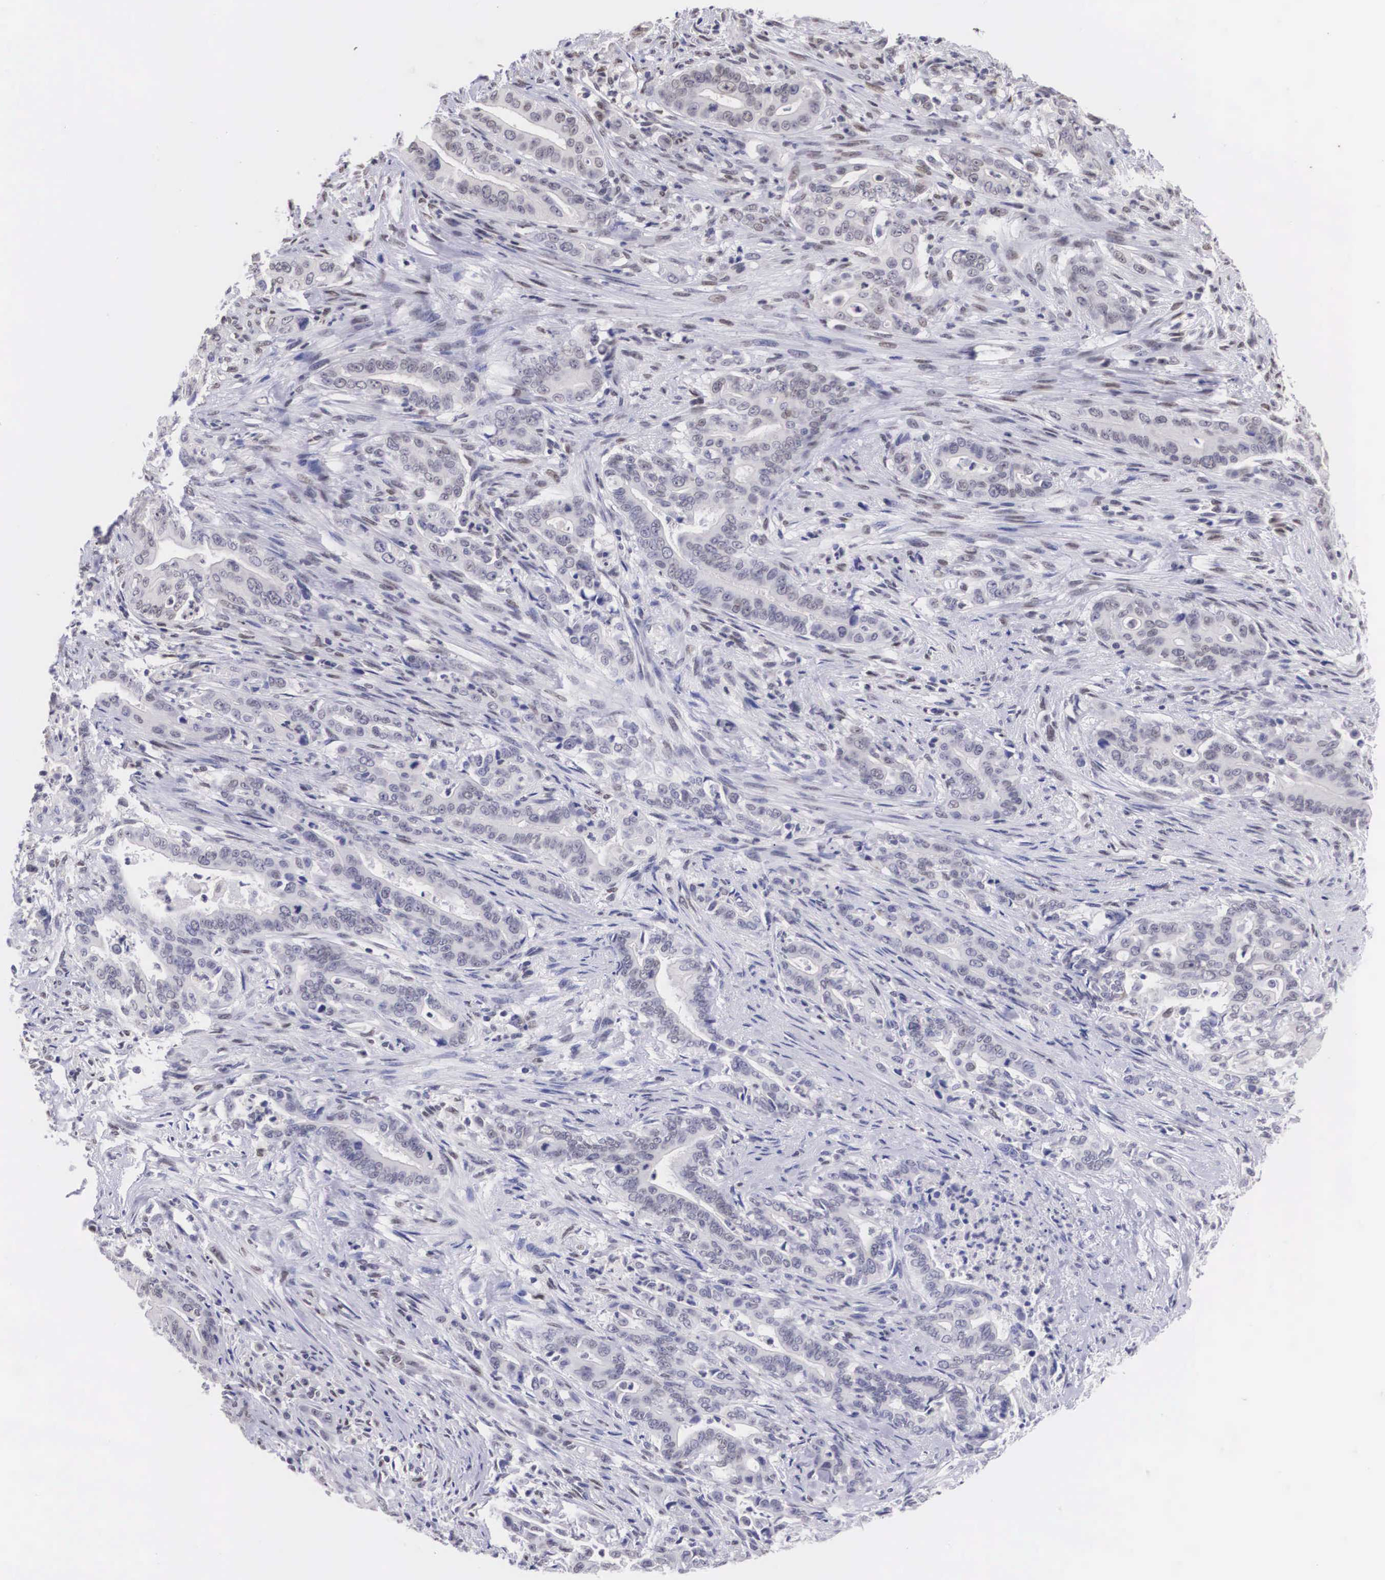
{"staining": {"intensity": "negative", "quantity": "none", "location": "none"}, "tissue": "stomach cancer", "cell_type": "Tumor cells", "image_type": "cancer", "snomed": [{"axis": "morphology", "description": "Adenocarcinoma, NOS"}, {"axis": "topography", "description": "Stomach"}], "caption": "Immunohistochemical staining of human stomach adenocarcinoma displays no significant expression in tumor cells.", "gene": "ETV6", "patient": {"sex": "female", "age": 76}}